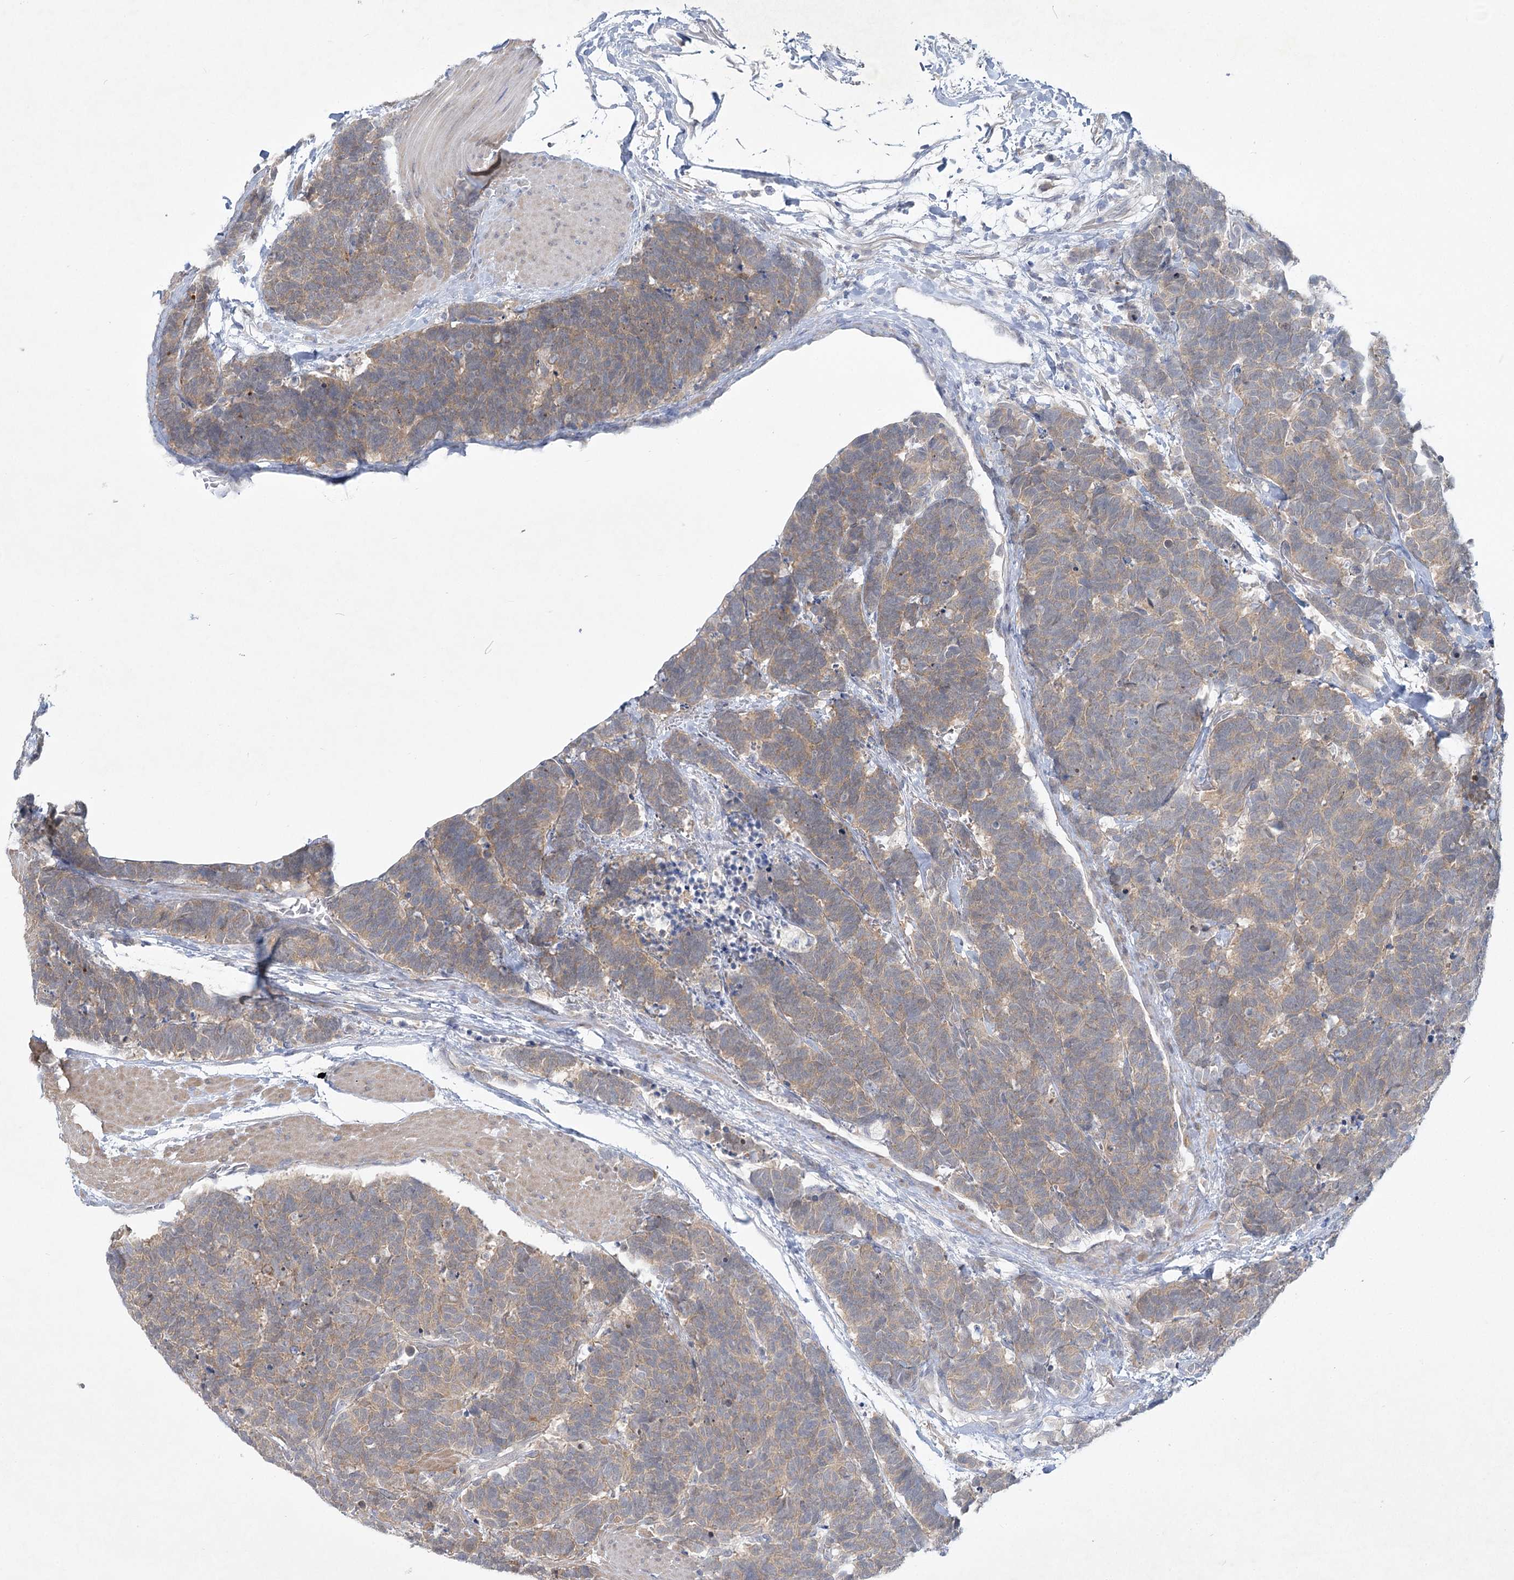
{"staining": {"intensity": "weak", "quantity": ">75%", "location": "cytoplasmic/membranous"}, "tissue": "carcinoid", "cell_type": "Tumor cells", "image_type": "cancer", "snomed": [{"axis": "morphology", "description": "Carcinoma, NOS"}, {"axis": "morphology", "description": "Carcinoid, malignant, NOS"}, {"axis": "topography", "description": "Urinary bladder"}], "caption": "DAB (3,3'-diaminobenzidine) immunohistochemical staining of carcinoid reveals weak cytoplasmic/membranous protein staining in about >75% of tumor cells.", "gene": "AAMDC", "patient": {"sex": "male", "age": 57}}